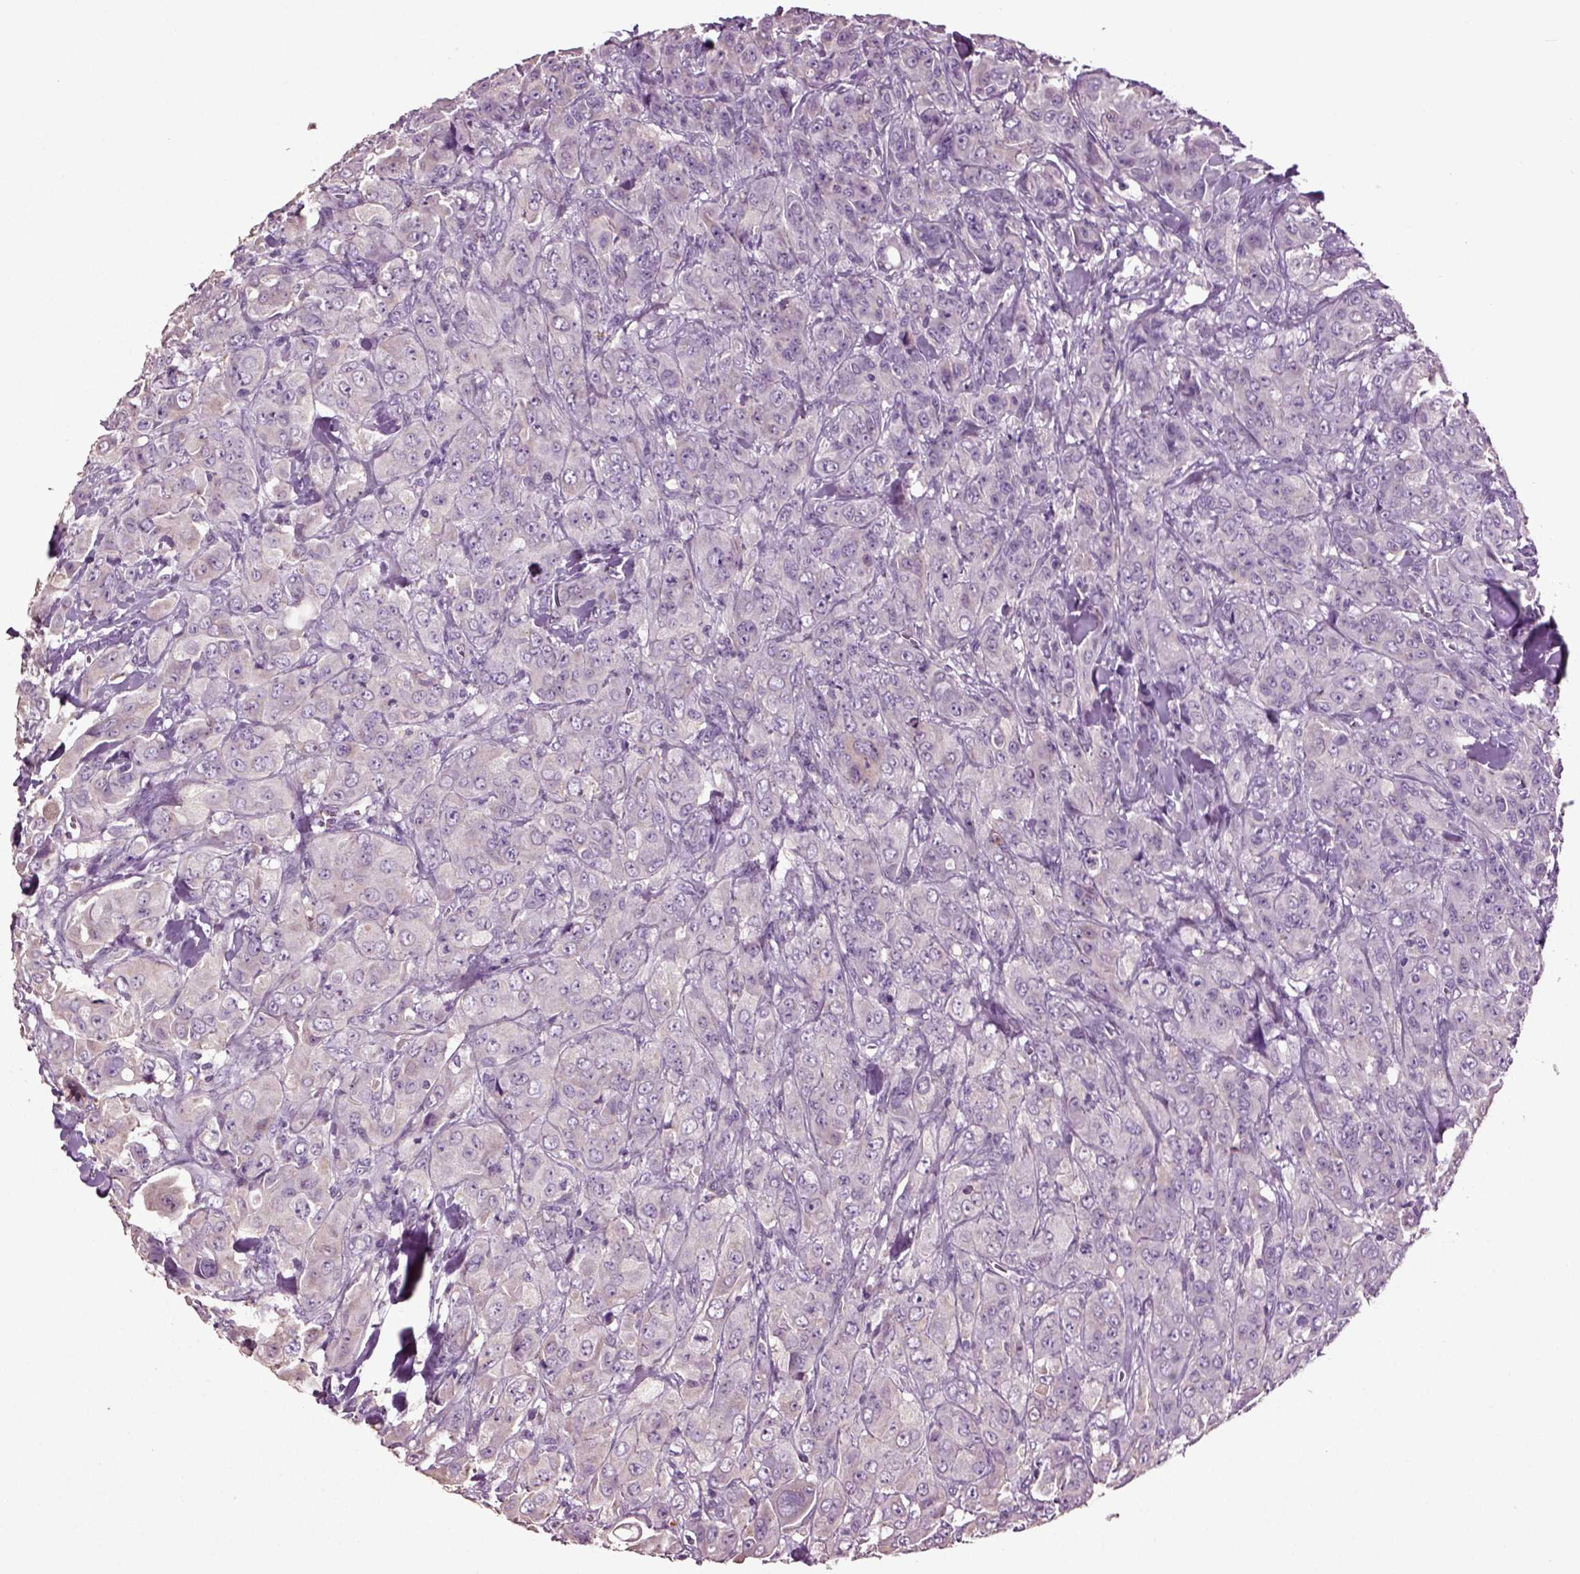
{"staining": {"intensity": "negative", "quantity": "none", "location": "none"}, "tissue": "breast cancer", "cell_type": "Tumor cells", "image_type": "cancer", "snomed": [{"axis": "morphology", "description": "Duct carcinoma"}, {"axis": "topography", "description": "Breast"}], "caption": "An IHC photomicrograph of breast cancer (infiltrating ductal carcinoma) is shown. There is no staining in tumor cells of breast cancer (infiltrating ductal carcinoma). (Immunohistochemistry, brightfield microscopy, high magnification).", "gene": "DEFB118", "patient": {"sex": "female", "age": 43}}